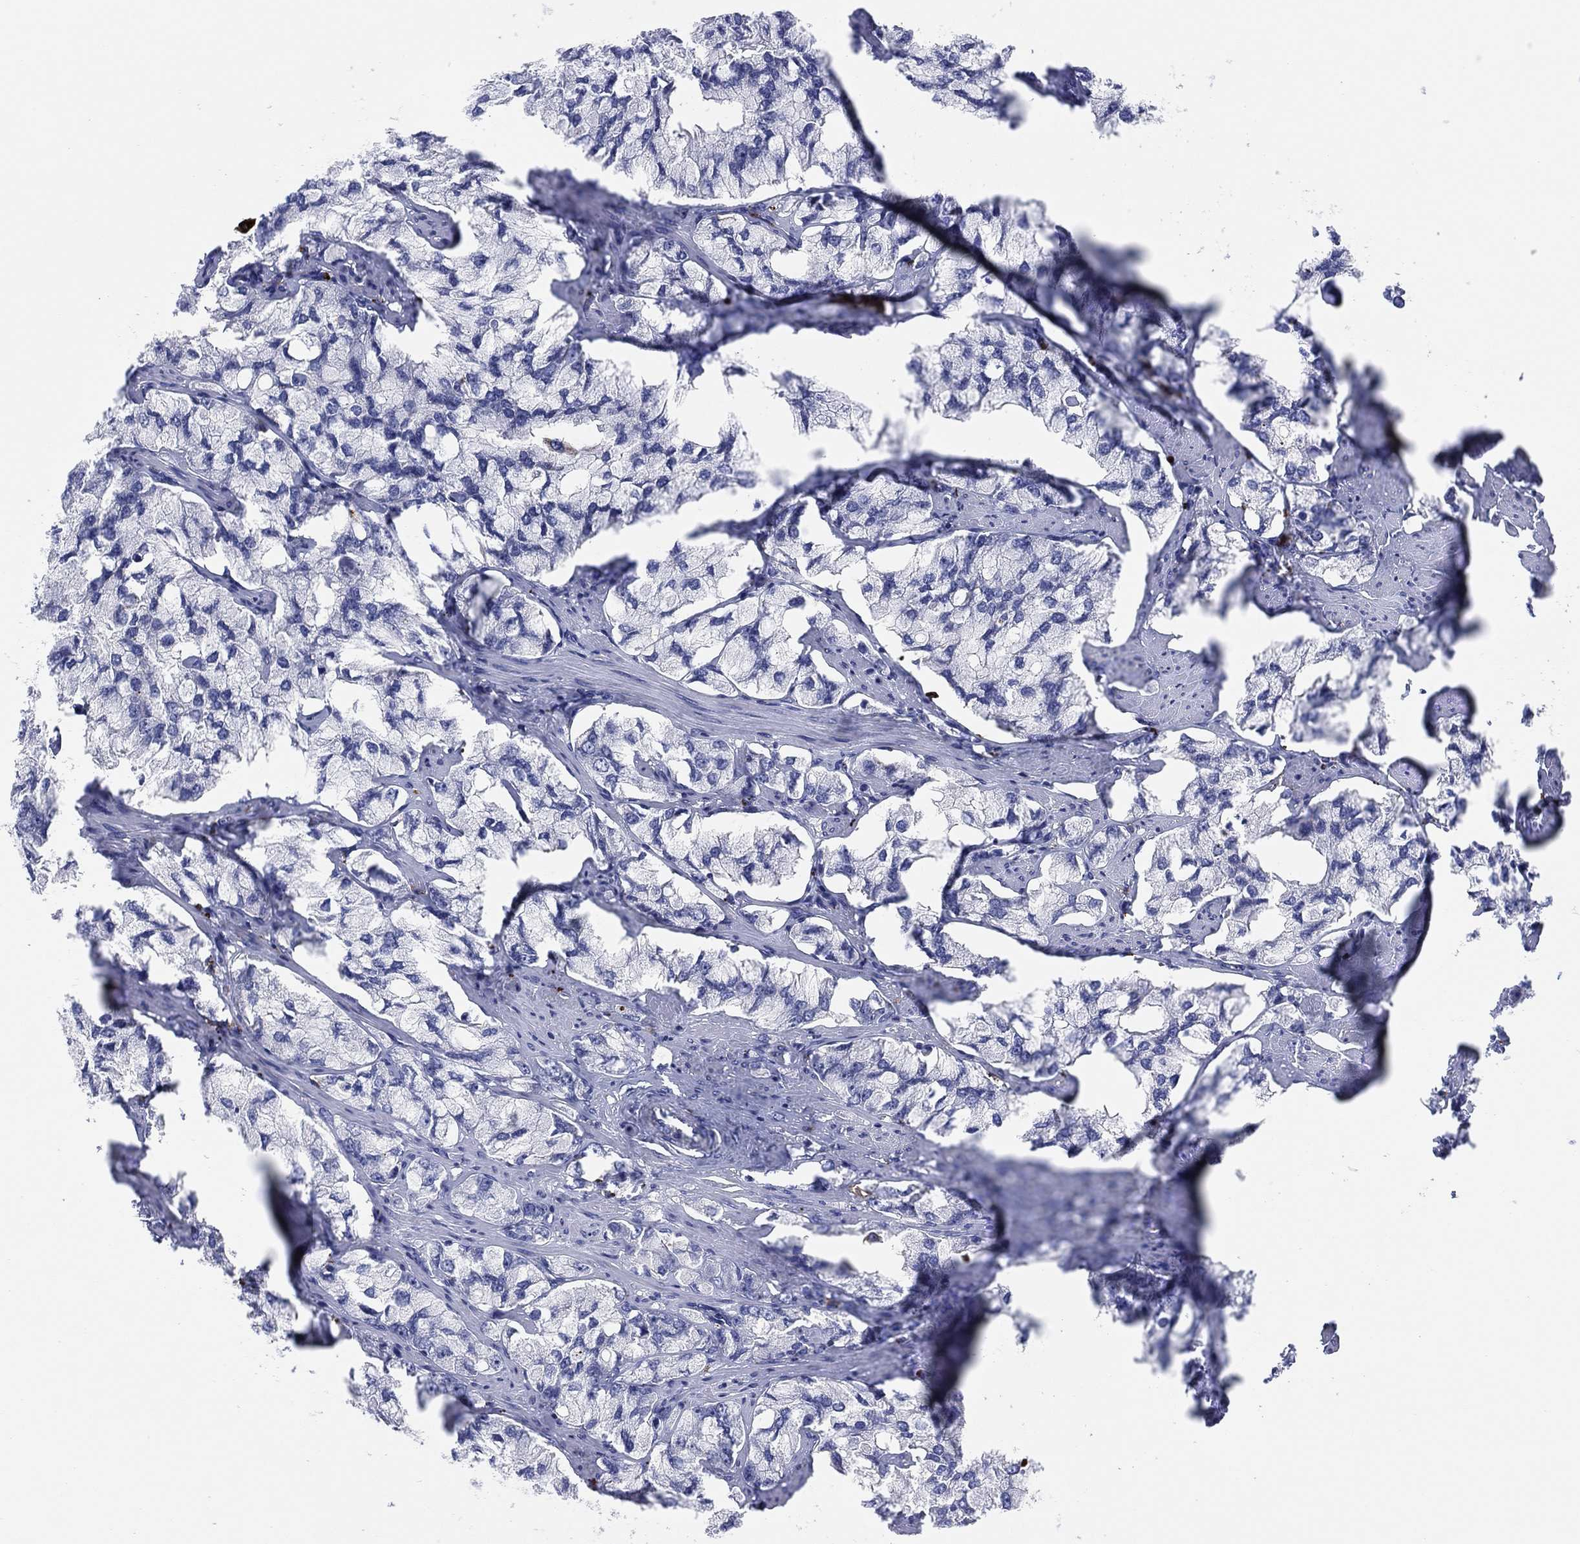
{"staining": {"intensity": "negative", "quantity": "none", "location": "none"}, "tissue": "prostate cancer", "cell_type": "Tumor cells", "image_type": "cancer", "snomed": [{"axis": "morphology", "description": "Adenocarcinoma, NOS"}, {"axis": "topography", "description": "Prostate and seminal vesicle, NOS"}, {"axis": "topography", "description": "Prostate"}], "caption": "Immunohistochemistry (IHC) photomicrograph of neoplastic tissue: human prostate cancer (adenocarcinoma) stained with DAB (3,3'-diaminobenzidine) demonstrates no significant protein positivity in tumor cells. (Immunohistochemistry, brightfield microscopy, high magnification).", "gene": "PLAC8", "patient": {"sex": "male", "age": 64}}